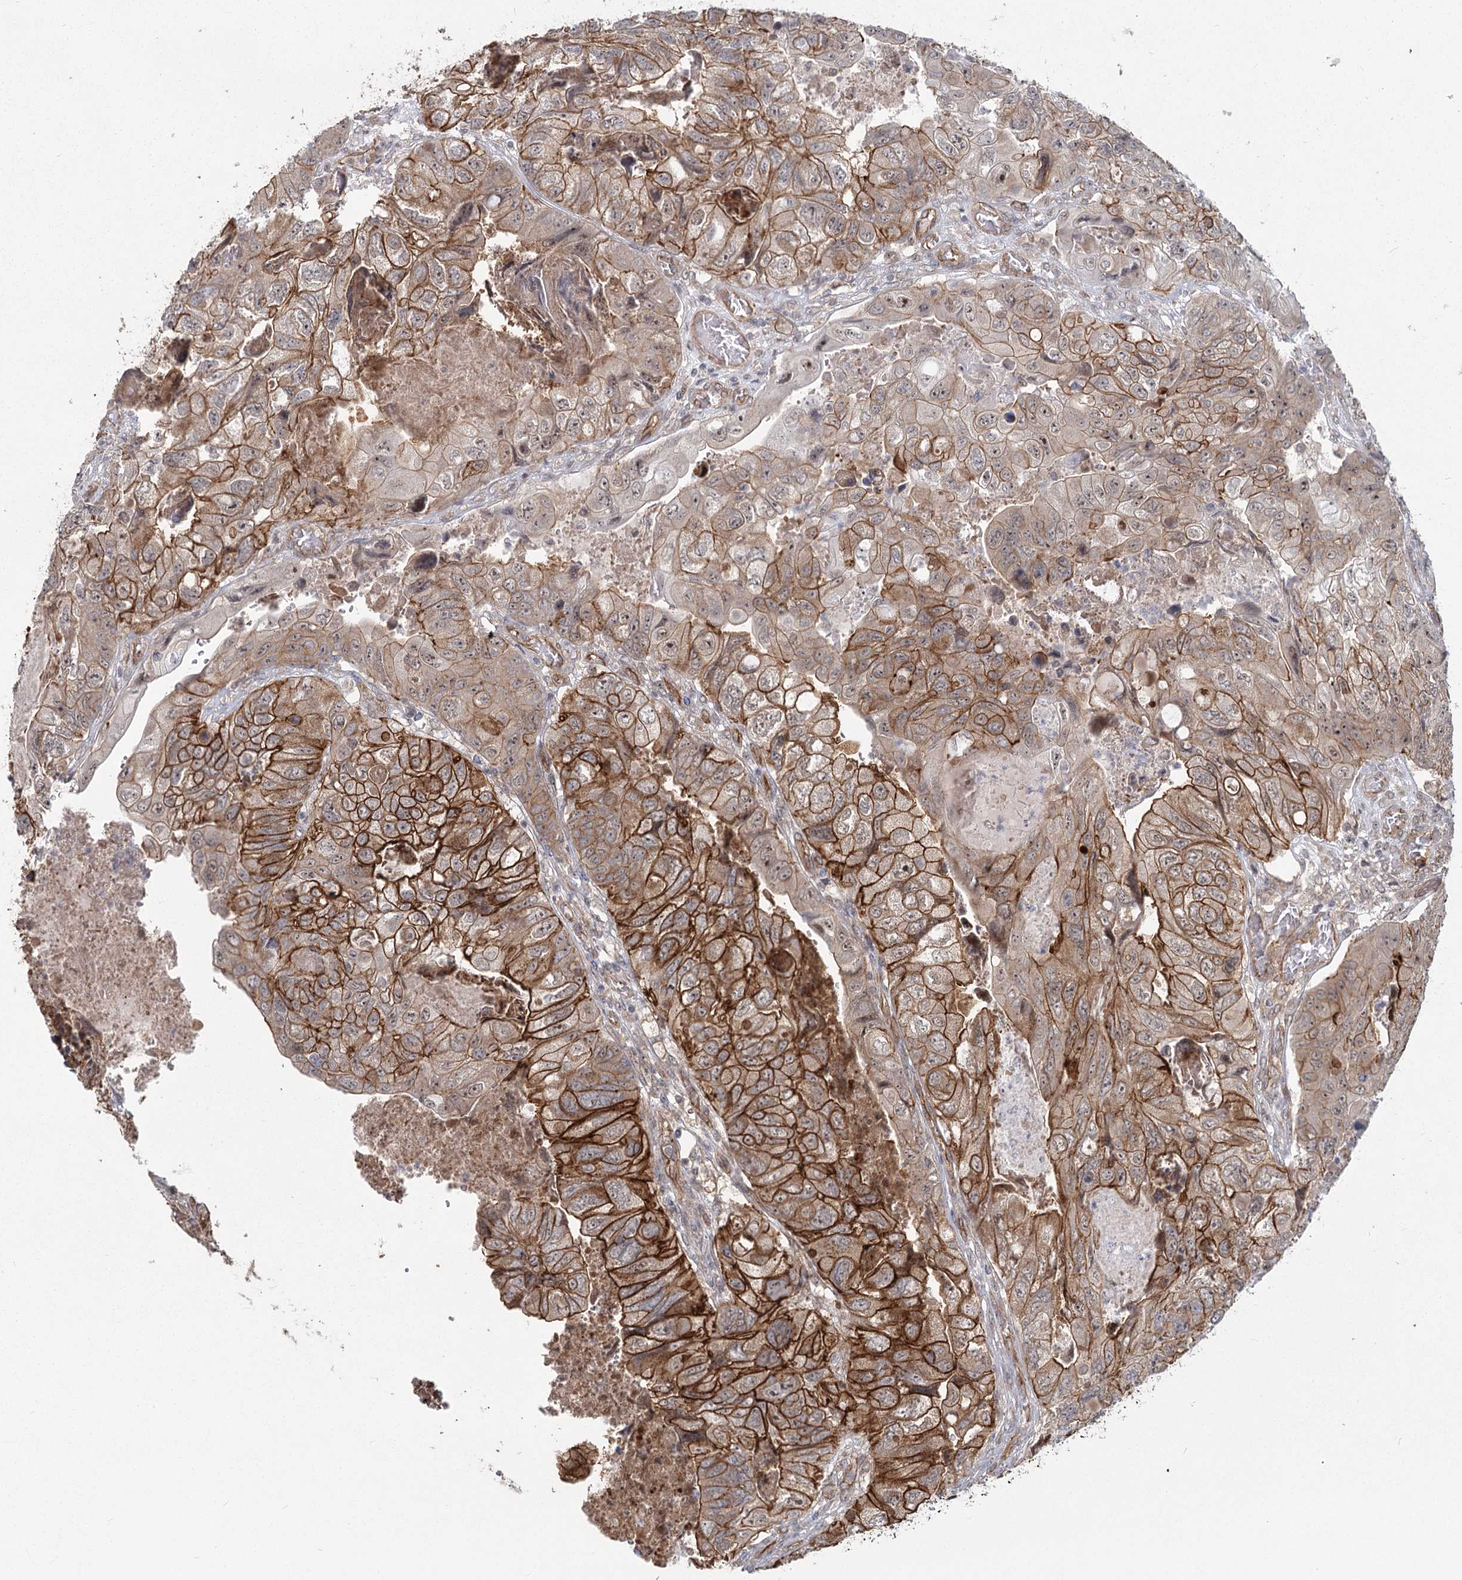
{"staining": {"intensity": "moderate", "quantity": ">75%", "location": "cytoplasmic/membranous"}, "tissue": "colorectal cancer", "cell_type": "Tumor cells", "image_type": "cancer", "snomed": [{"axis": "morphology", "description": "Adenocarcinoma, NOS"}, {"axis": "topography", "description": "Rectum"}], "caption": "This is an image of IHC staining of colorectal adenocarcinoma, which shows moderate staining in the cytoplasmic/membranous of tumor cells.", "gene": "RPP14", "patient": {"sex": "male", "age": 63}}